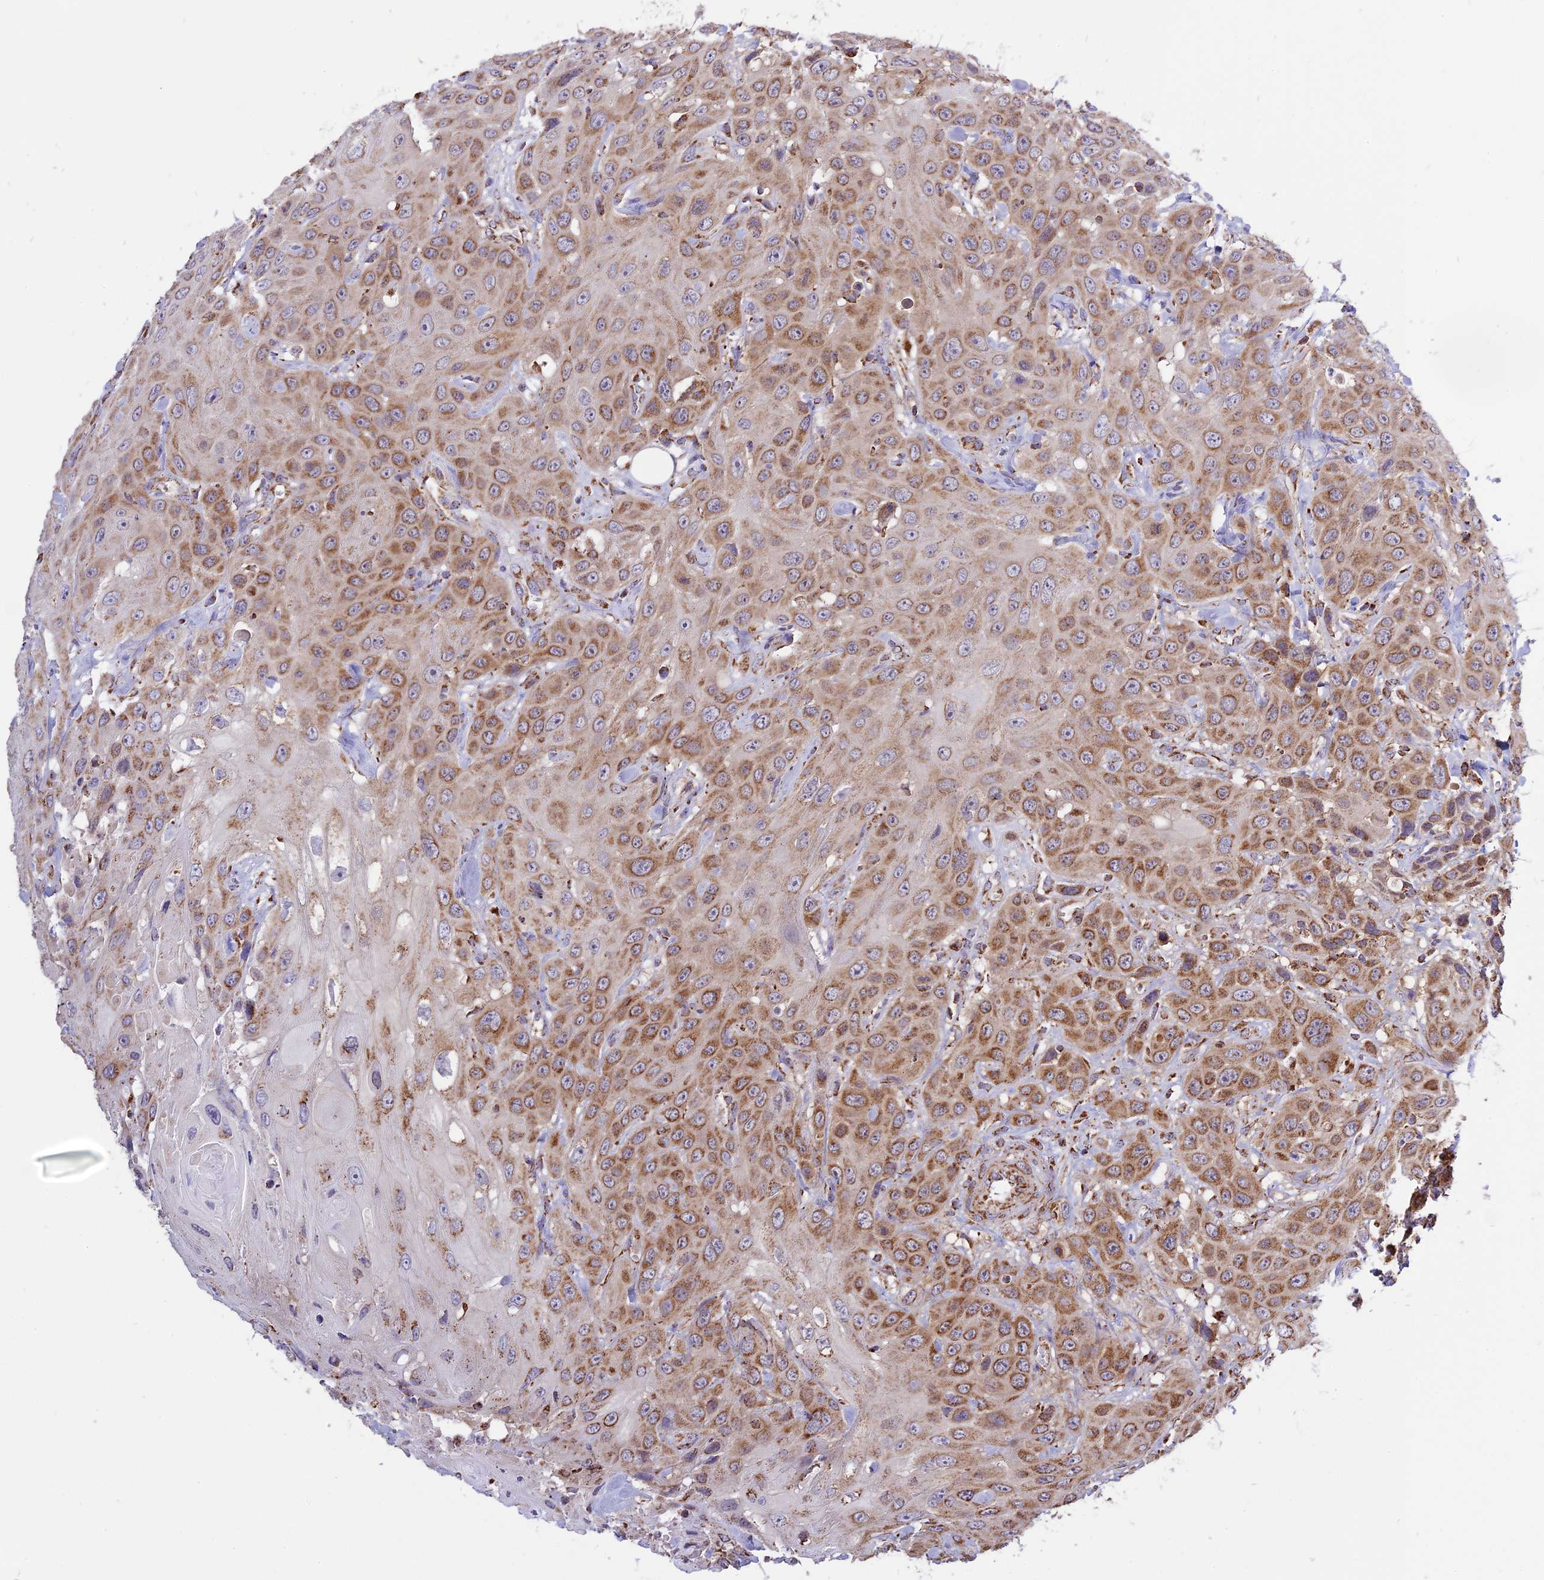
{"staining": {"intensity": "moderate", "quantity": ">75%", "location": "cytoplasmic/membranous"}, "tissue": "head and neck cancer", "cell_type": "Tumor cells", "image_type": "cancer", "snomed": [{"axis": "morphology", "description": "Squamous cell carcinoma, NOS"}, {"axis": "topography", "description": "Head-Neck"}], "caption": "About >75% of tumor cells in human head and neck cancer (squamous cell carcinoma) display moderate cytoplasmic/membranous protein expression as visualized by brown immunohistochemical staining.", "gene": "TTC4", "patient": {"sex": "male", "age": 81}}